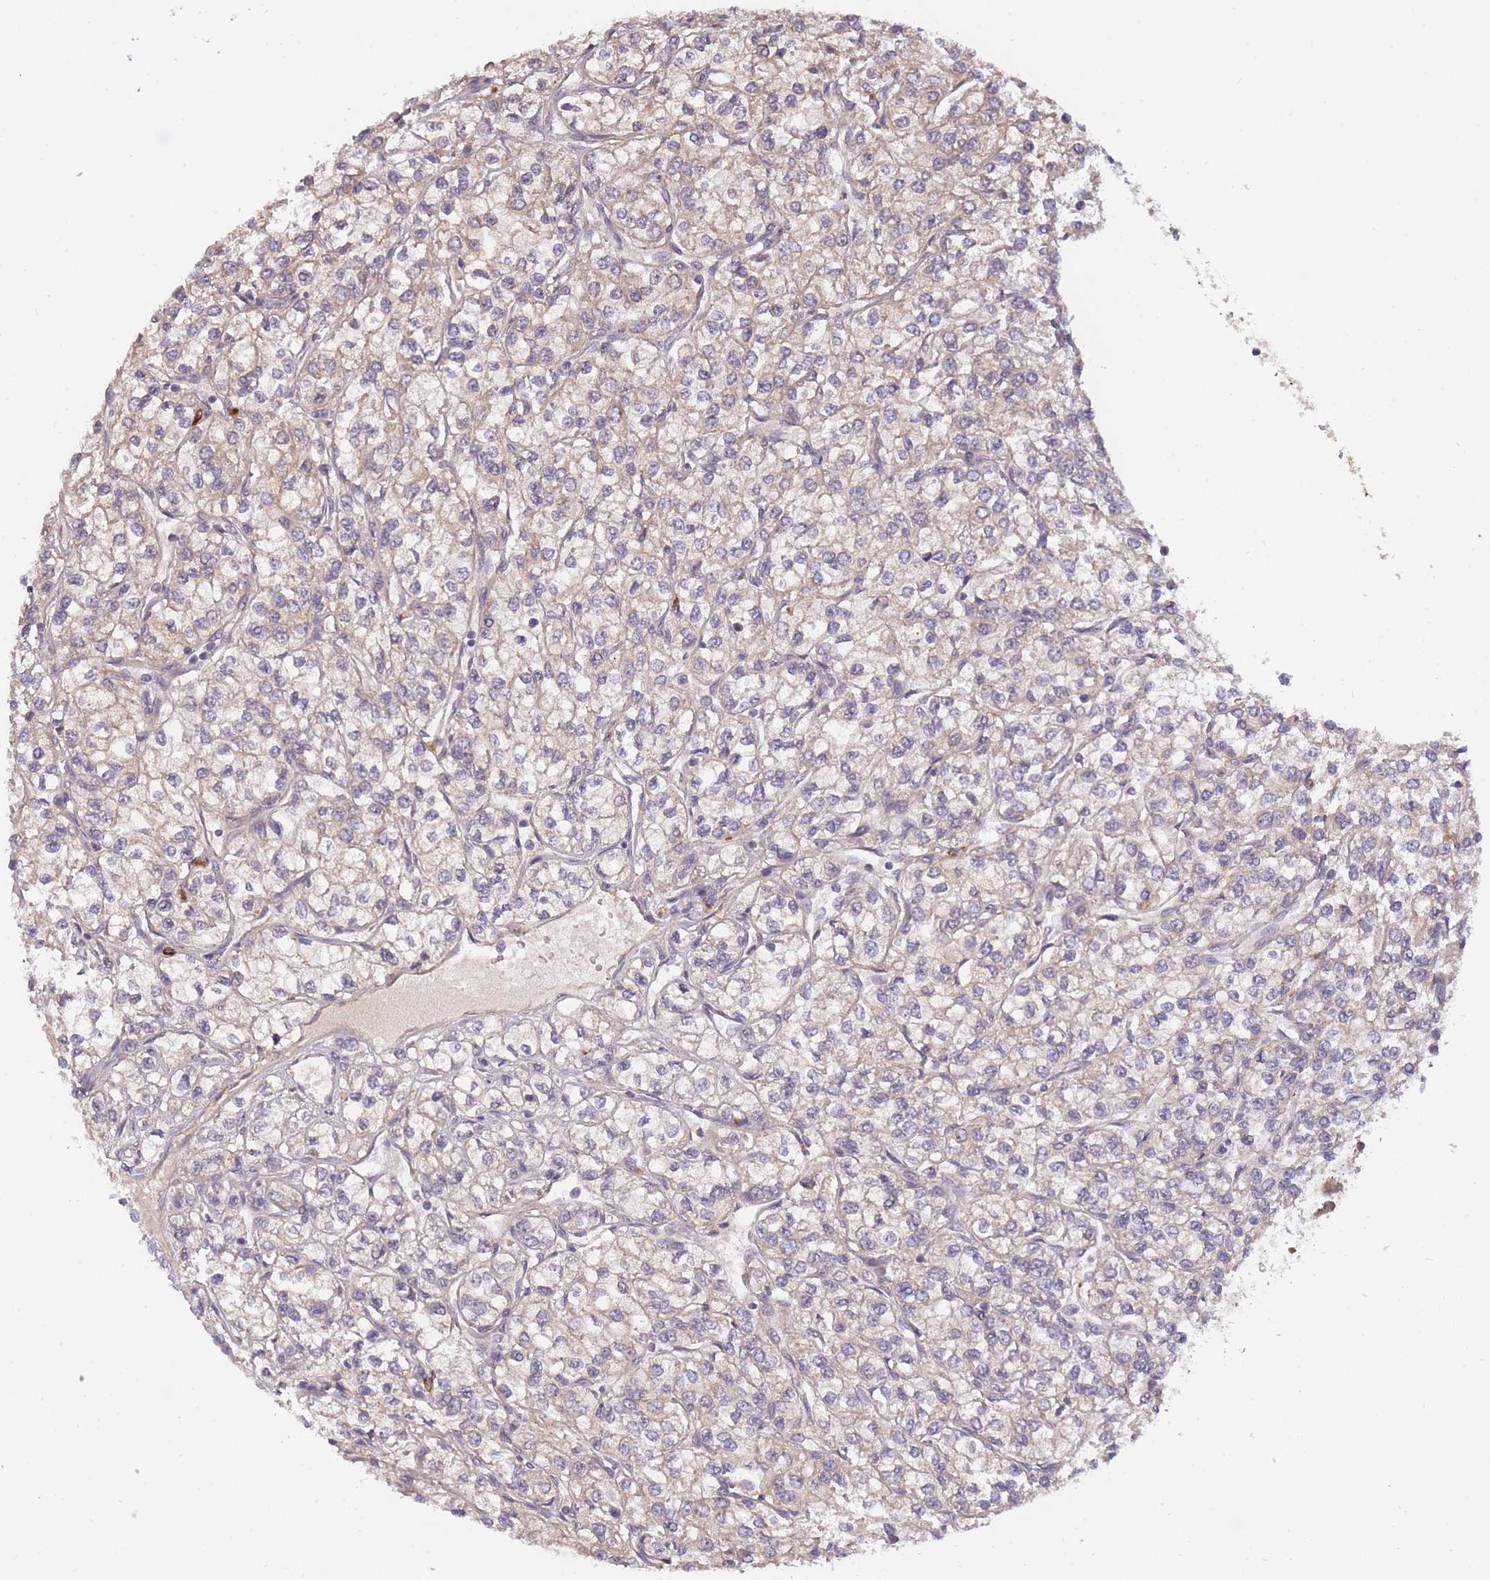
{"staining": {"intensity": "weak", "quantity": "<25%", "location": "cytoplasmic/membranous"}, "tissue": "renal cancer", "cell_type": "Tumor cells", "image_type": "cancer", "snomed": [{"axis": "morphology", "description": "Adenocarcinoma, NOS"}, {"axis": "topography", "description": "Kidney"}], "caption": "DAB immunohistochemical staining of human renal adenocarcinoma exhibits no significant expression in tumor cells.", "gene": "SMC6", "patient": {"sex": "male", "age": 80}}